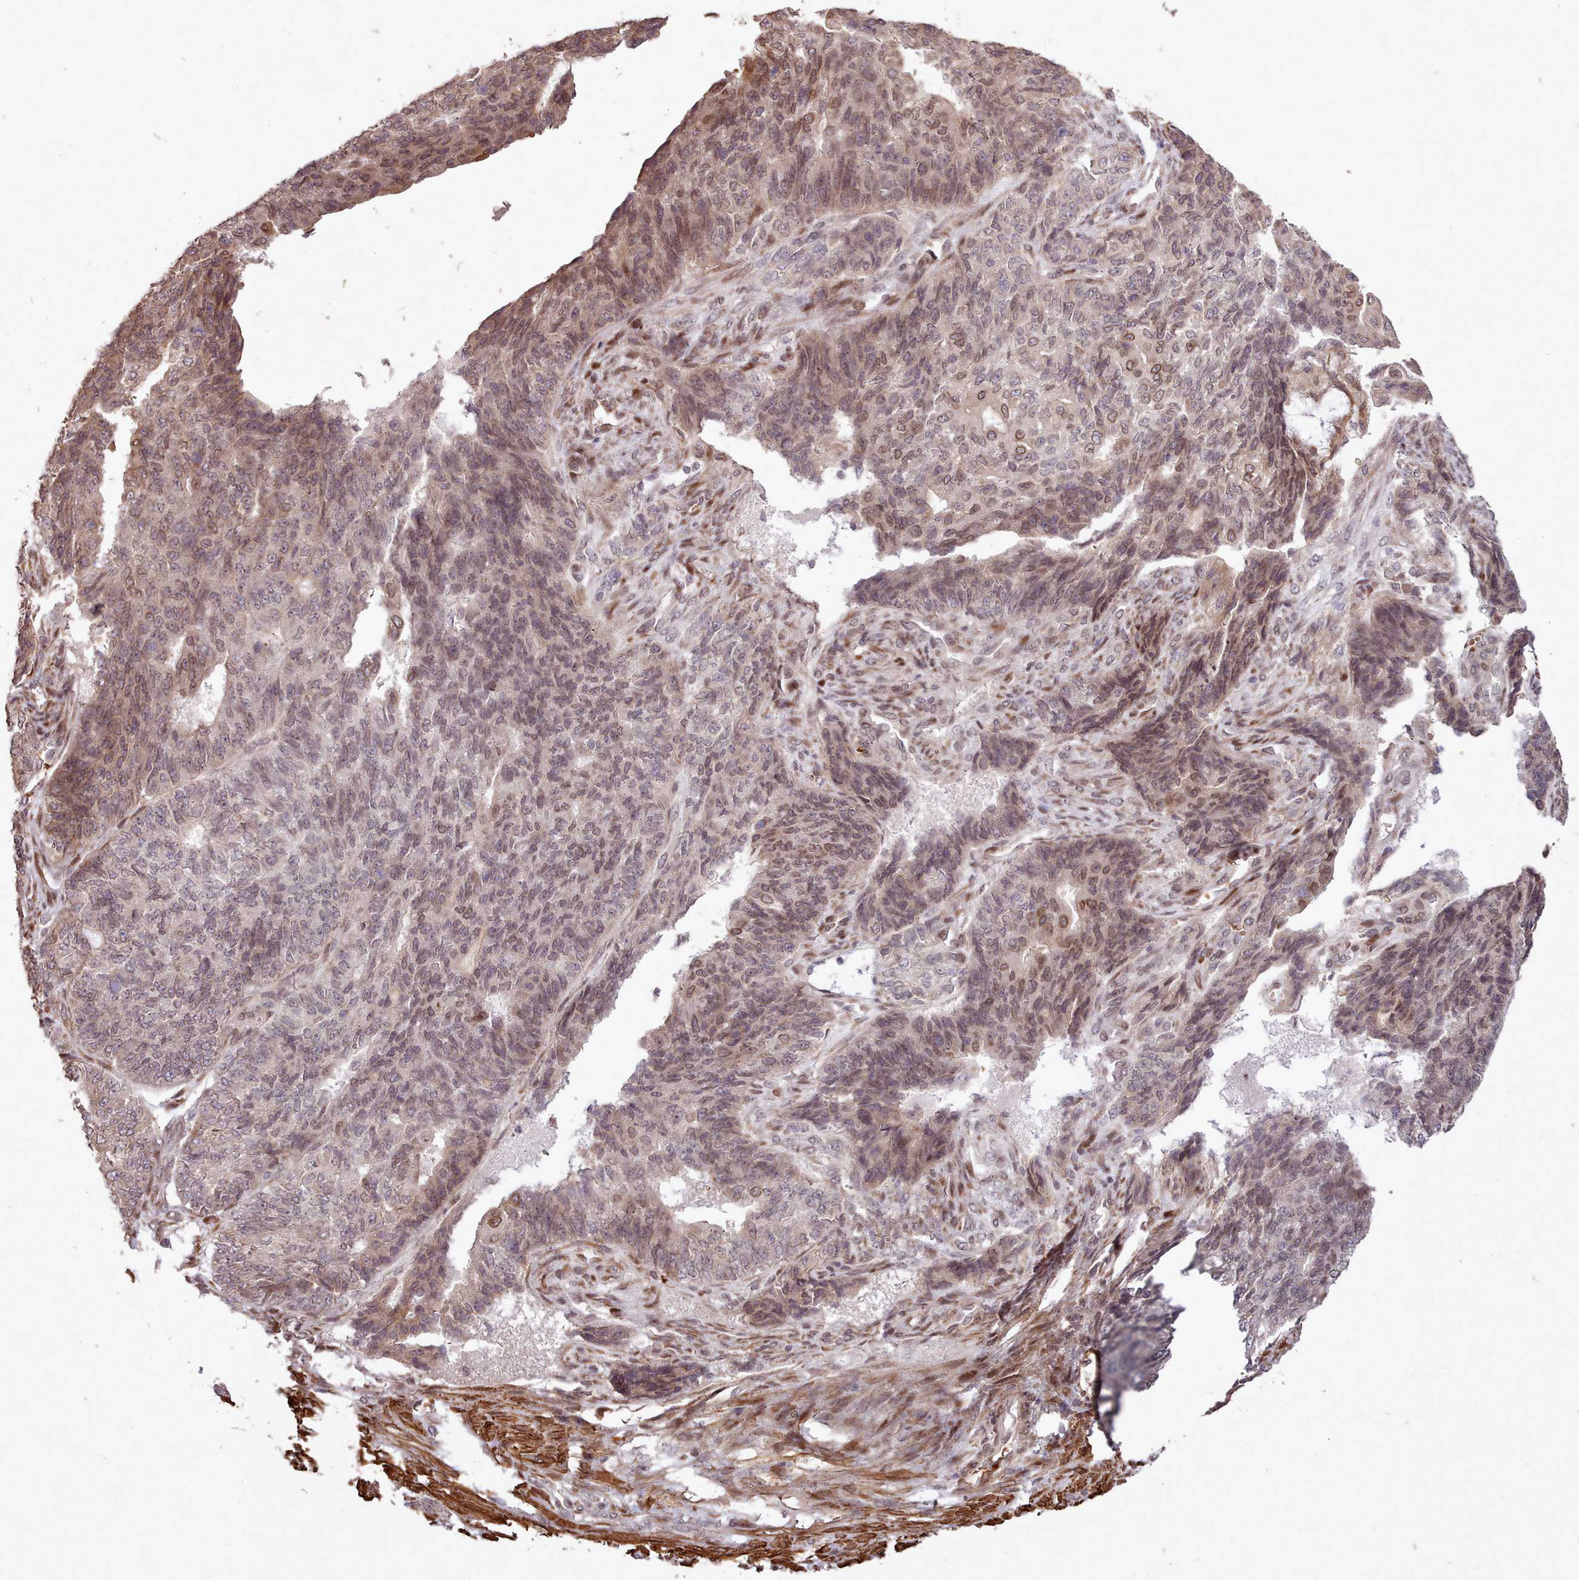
{"staining": {"intensity": "moderate", "quantity": ">75%", "location": "nuclear"}, "tissue": "endometrial cancer", "cell_type": "Tumor cells", "image_type": "cancer", "snomed": [{"axis": "morphology", "description": "Adenocarcinoma, NOS"}, {"axis": "topography", "description": "Endometrium"}], "caption": "High-magnification brightfield microscopy of adenocarcinoma (endometrial) stained with DAB (3,3'-diaminobenzidine) (brown) and counterstained with hematoxylin (blue). tumor cells exhibit moderate nuclear expression is appreciated in about>75% of cells.", "gene": "CABP1", "patient": {"sex": "female", "age": 32}}